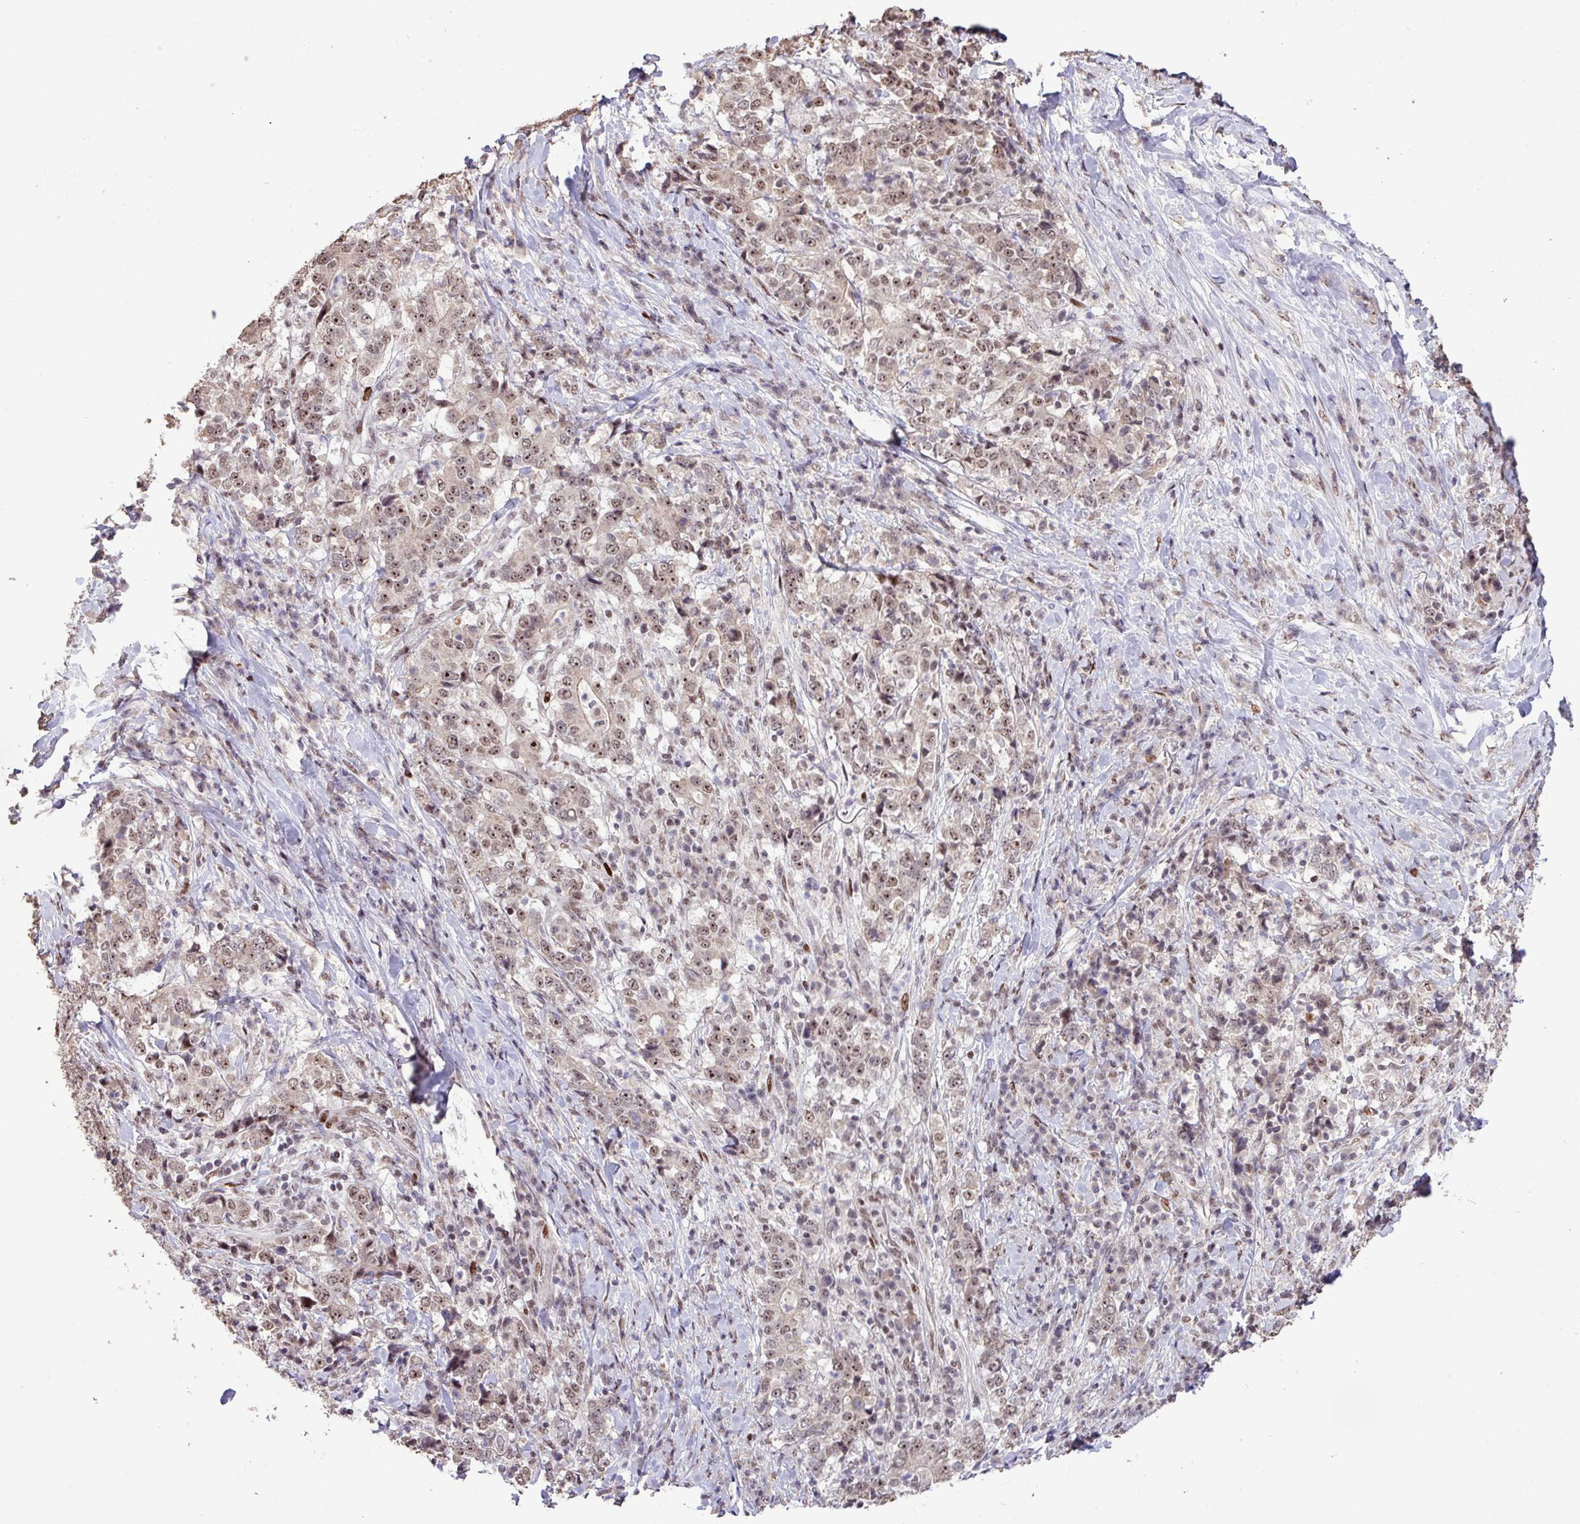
{"staining": {"intensity": "weak", "quantity": "25%-75%", "location": "nuclear"}, "tissue": "stomach cancer", "cell_type": "Tumor cells", "image_type": "cancer", "snomed": [{"axis": "morphology", "description": "Normal tissue, NOS"}, {"axis": "morphology", "description": "Adenocarcinoma, NOS"}, {"axis": "topography", "description": "Stomach, upper"}, {"axis": "topography", "description": "Stomach"}], "caption": "Human stomach cancer (adenocarcinoma) stained with a protein marker displays weak staining in tumor cells.", "gene": "ZNF709", "patient": {"sex": "male", "age": 59}}